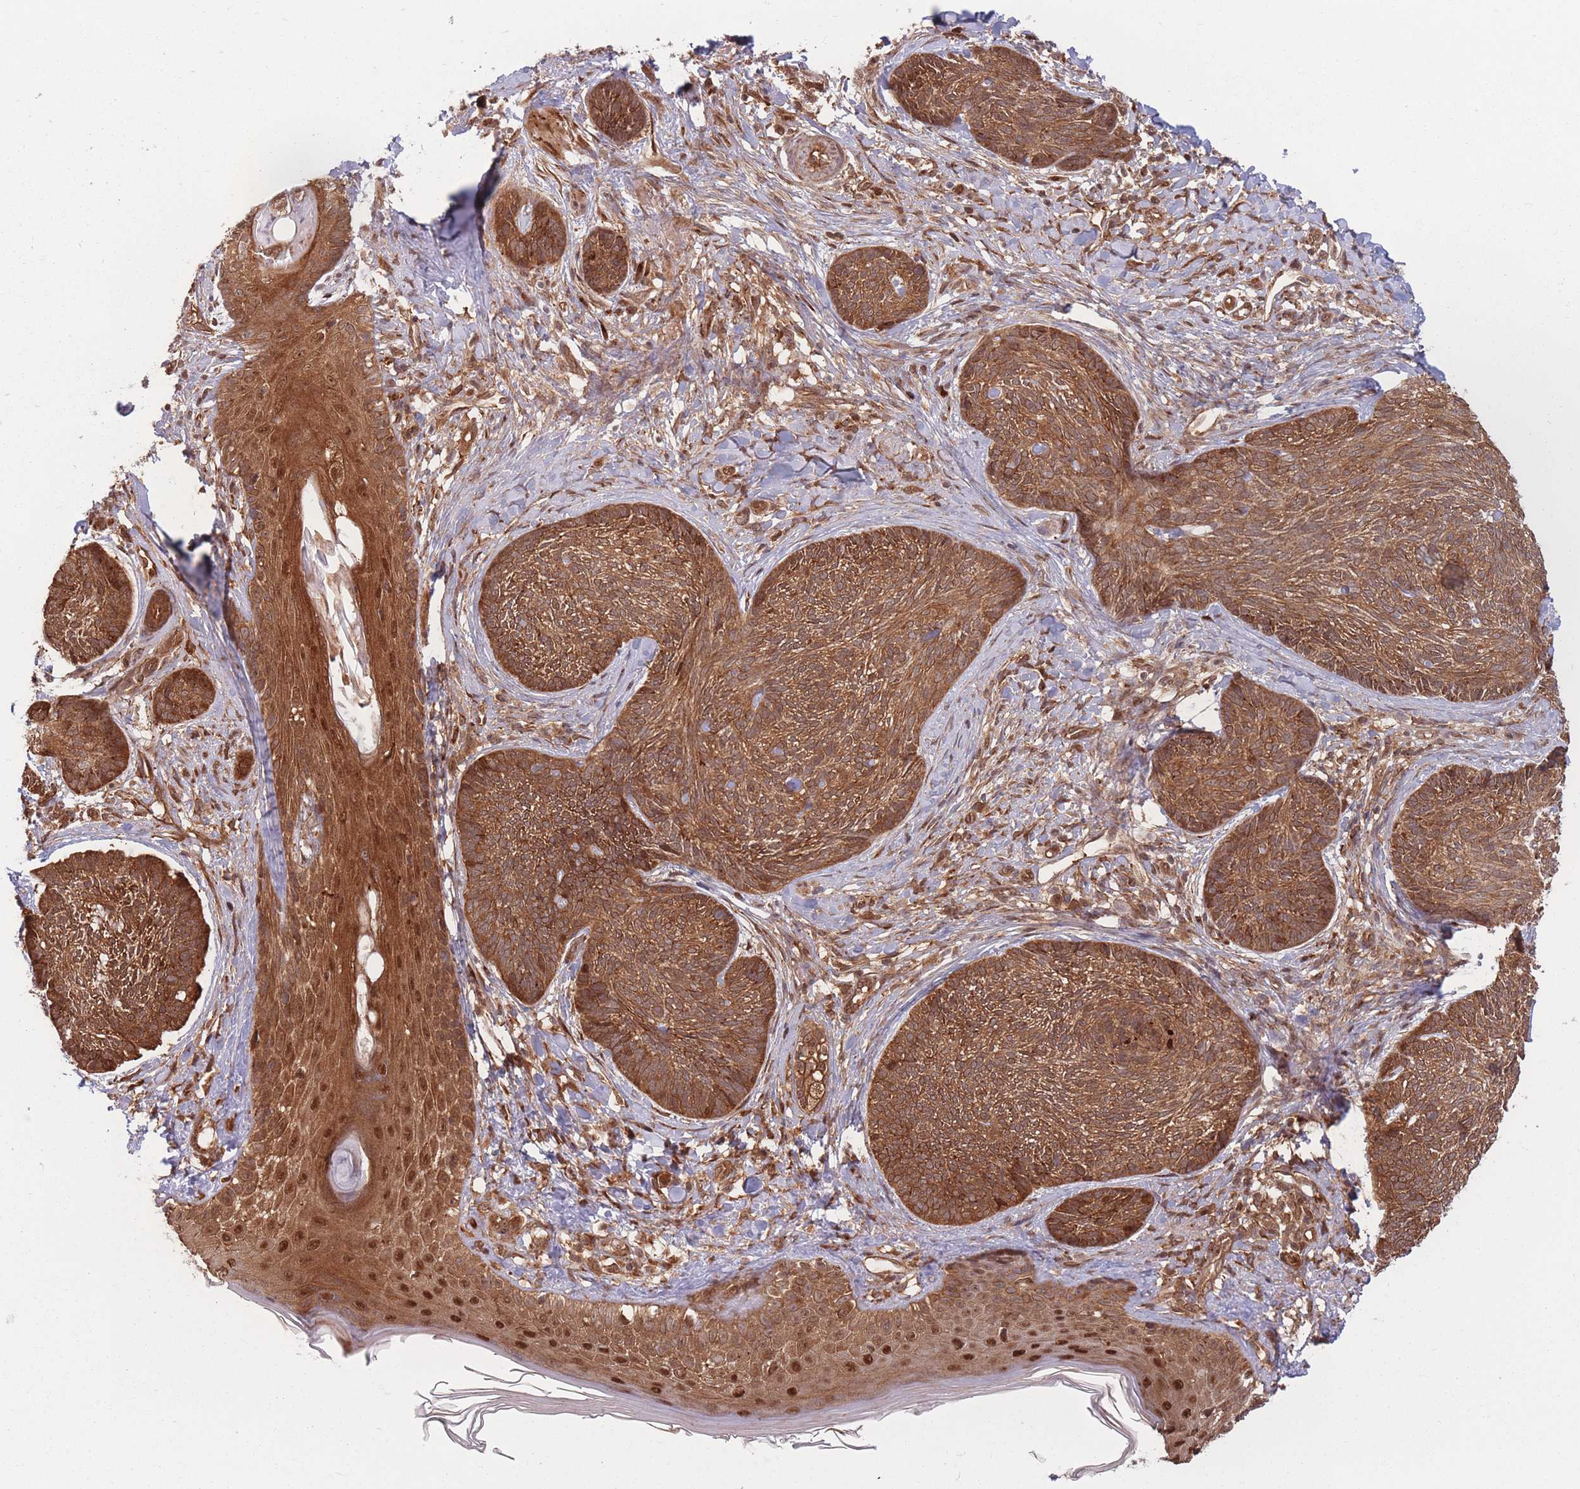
{"staining": {"intensity": "strong", "quantity": ">75%", "location": "cytoplasmic/membranous"}, "tissue": "skin cancer", "cell_type": "Tumor cells", "image_type": "cancer", "snomed": [{"axis": "morphology", "description": "Basal cell carcinoma"}, {"axis": "topography", "description": "Skin"}], "caption": "Immunohistochemistry photomicrograph of neoplastic tissue: human skin basal cell carcinoma stained using IHC demonstrates high levels of strong protein expression localized specifically in the cytoplasmic/membranous of tumor cells, appearing as a cytoplasmic/membranous brown color.", "gene": "PODXL2", "patient": {"sex": "male", "age": 73}}